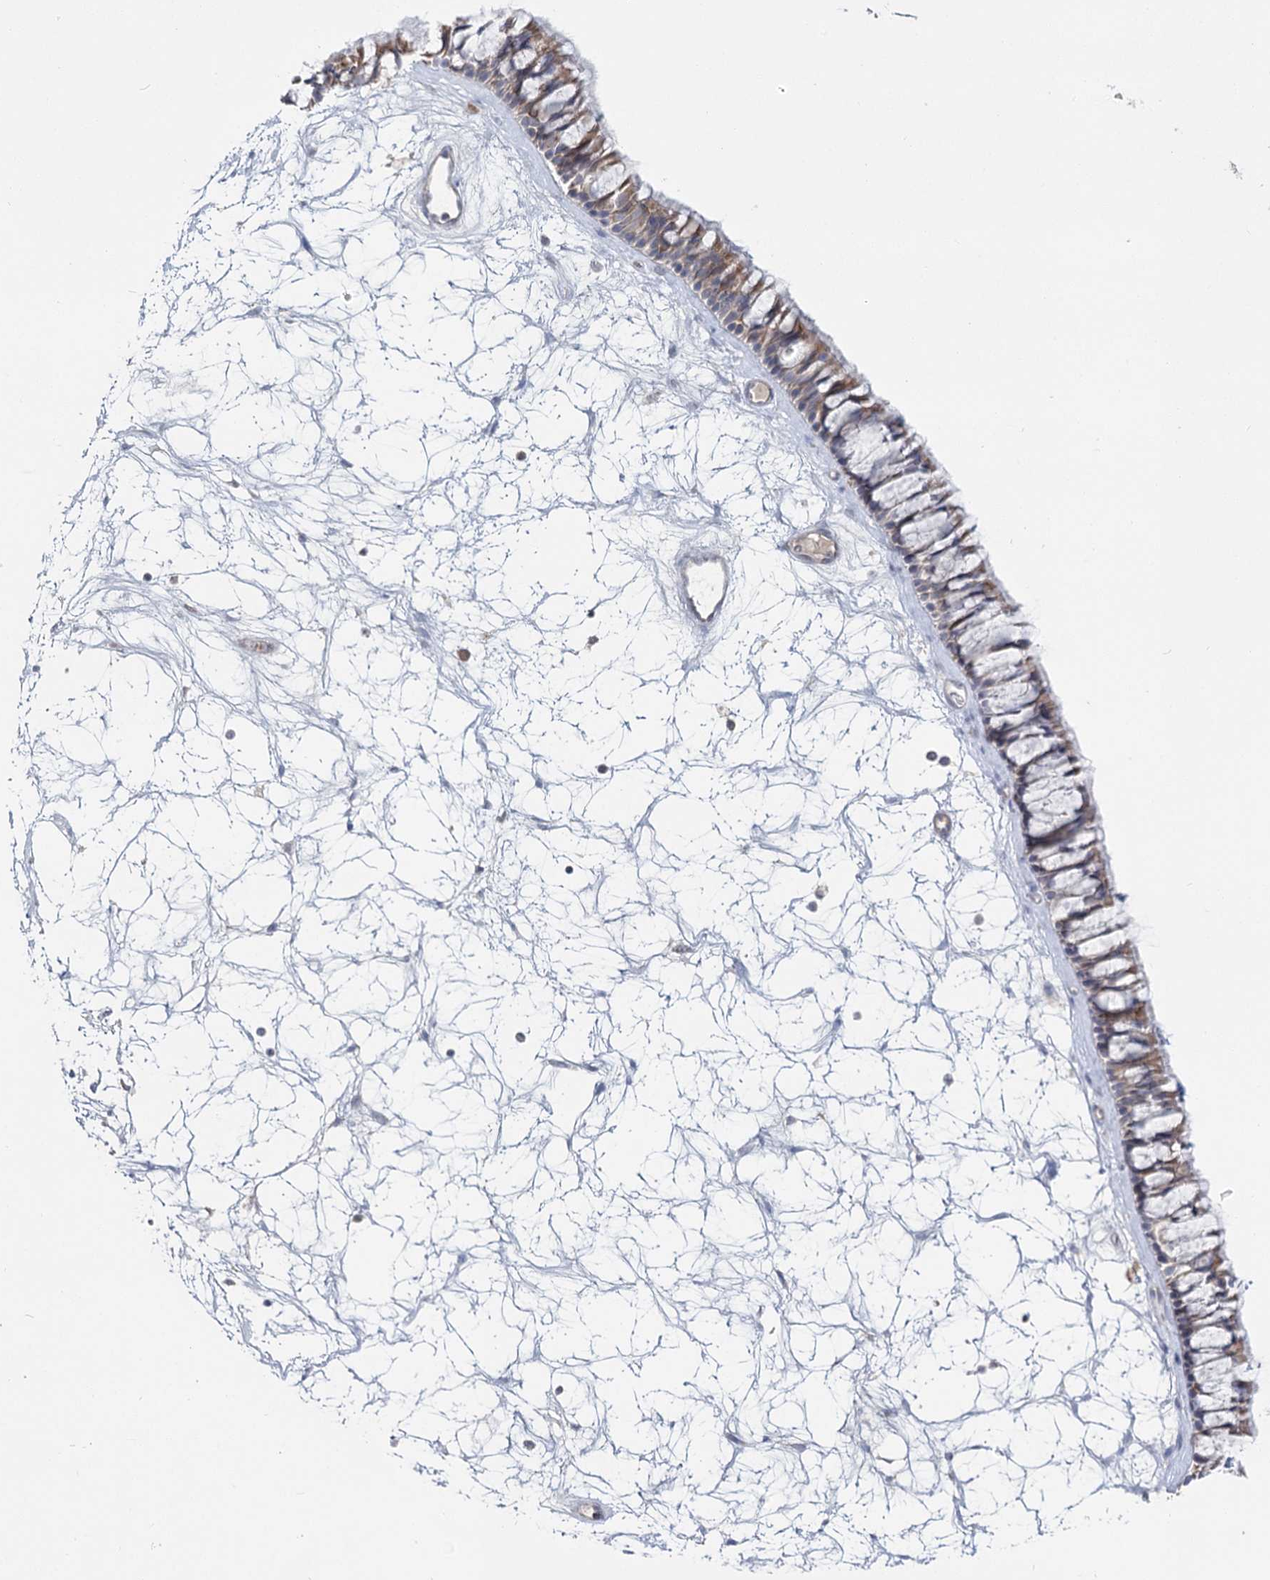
{"staining": {"intensity": "moderate", "quantity": "<25%", "location": "cytoplasmic/membranous"}, "tissue": "nasopharynx", "cell_type": "Respiratory epithelial cells", "image_type": "normal", "snomed": [{"axis": "morphology", "description": "Normal tissue, NOS"}, {"axis": "topography", "description": "Nasopharynx"}], "caption": "DAB (3,3'-diaminobenzidine) immunohistochemical staining of normal human nasopharynx displays moderate cytoplasmic/membranous protein positivity in approximately <25% of respiratory epithelial cells.", "gene": "ACOX2", "patient": {"sex": "male", "age": 64}}